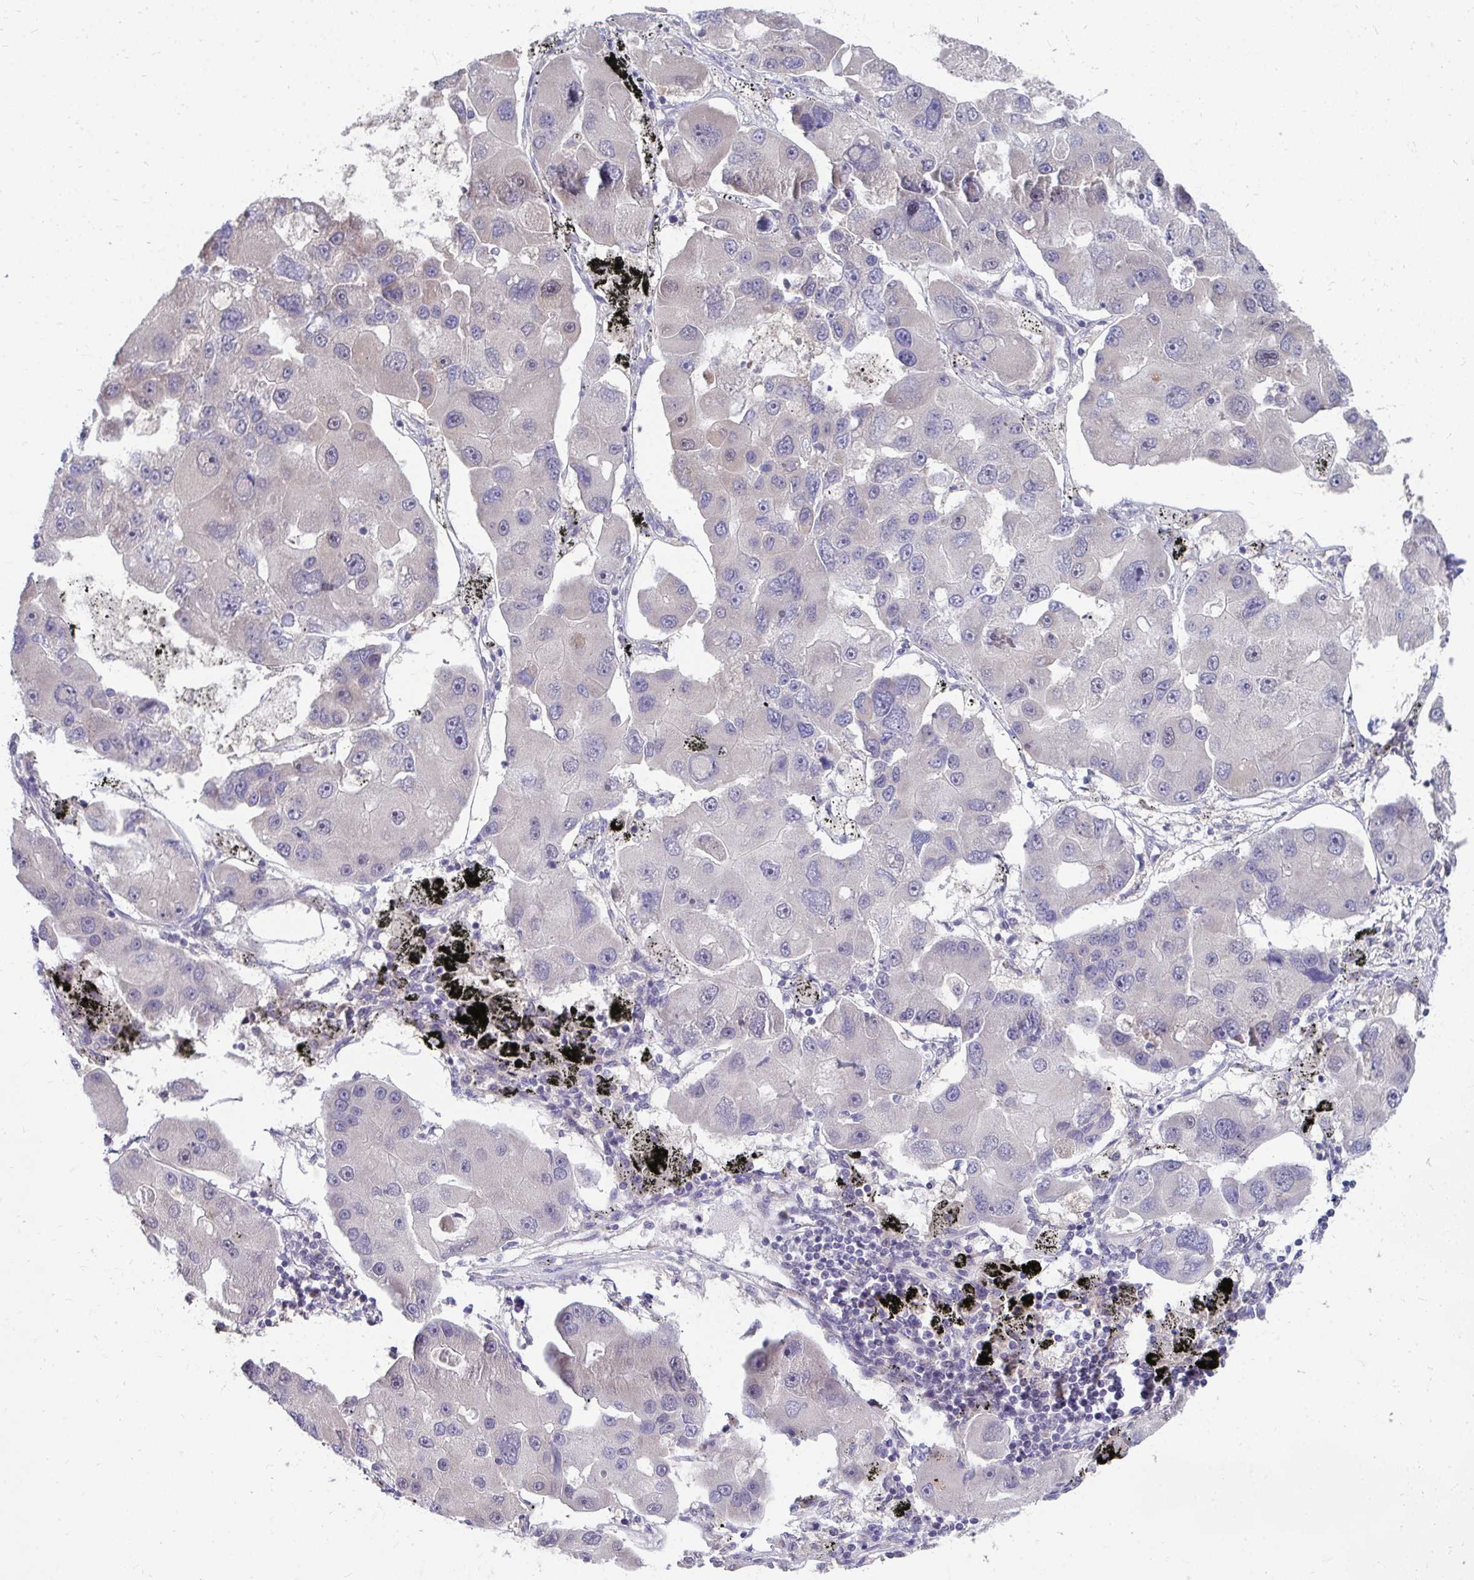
{"staining": {"intensity": "negative", "quantity": "none", "location": "none"}, "tissue": "lung cancer", "cell_type": "Tumor cells", "image_type": "cancer", "snomed": [{"axis": "morphology", "description": "Adenocarcinoma, NOS"}, {"axis": "topography", "description": "Lung"}], "caption": "Tumor cells show no significant expression in lung adenocarcinoma.", "gene": "MROH8", "patient": {"sex": "female", "age": 54}}